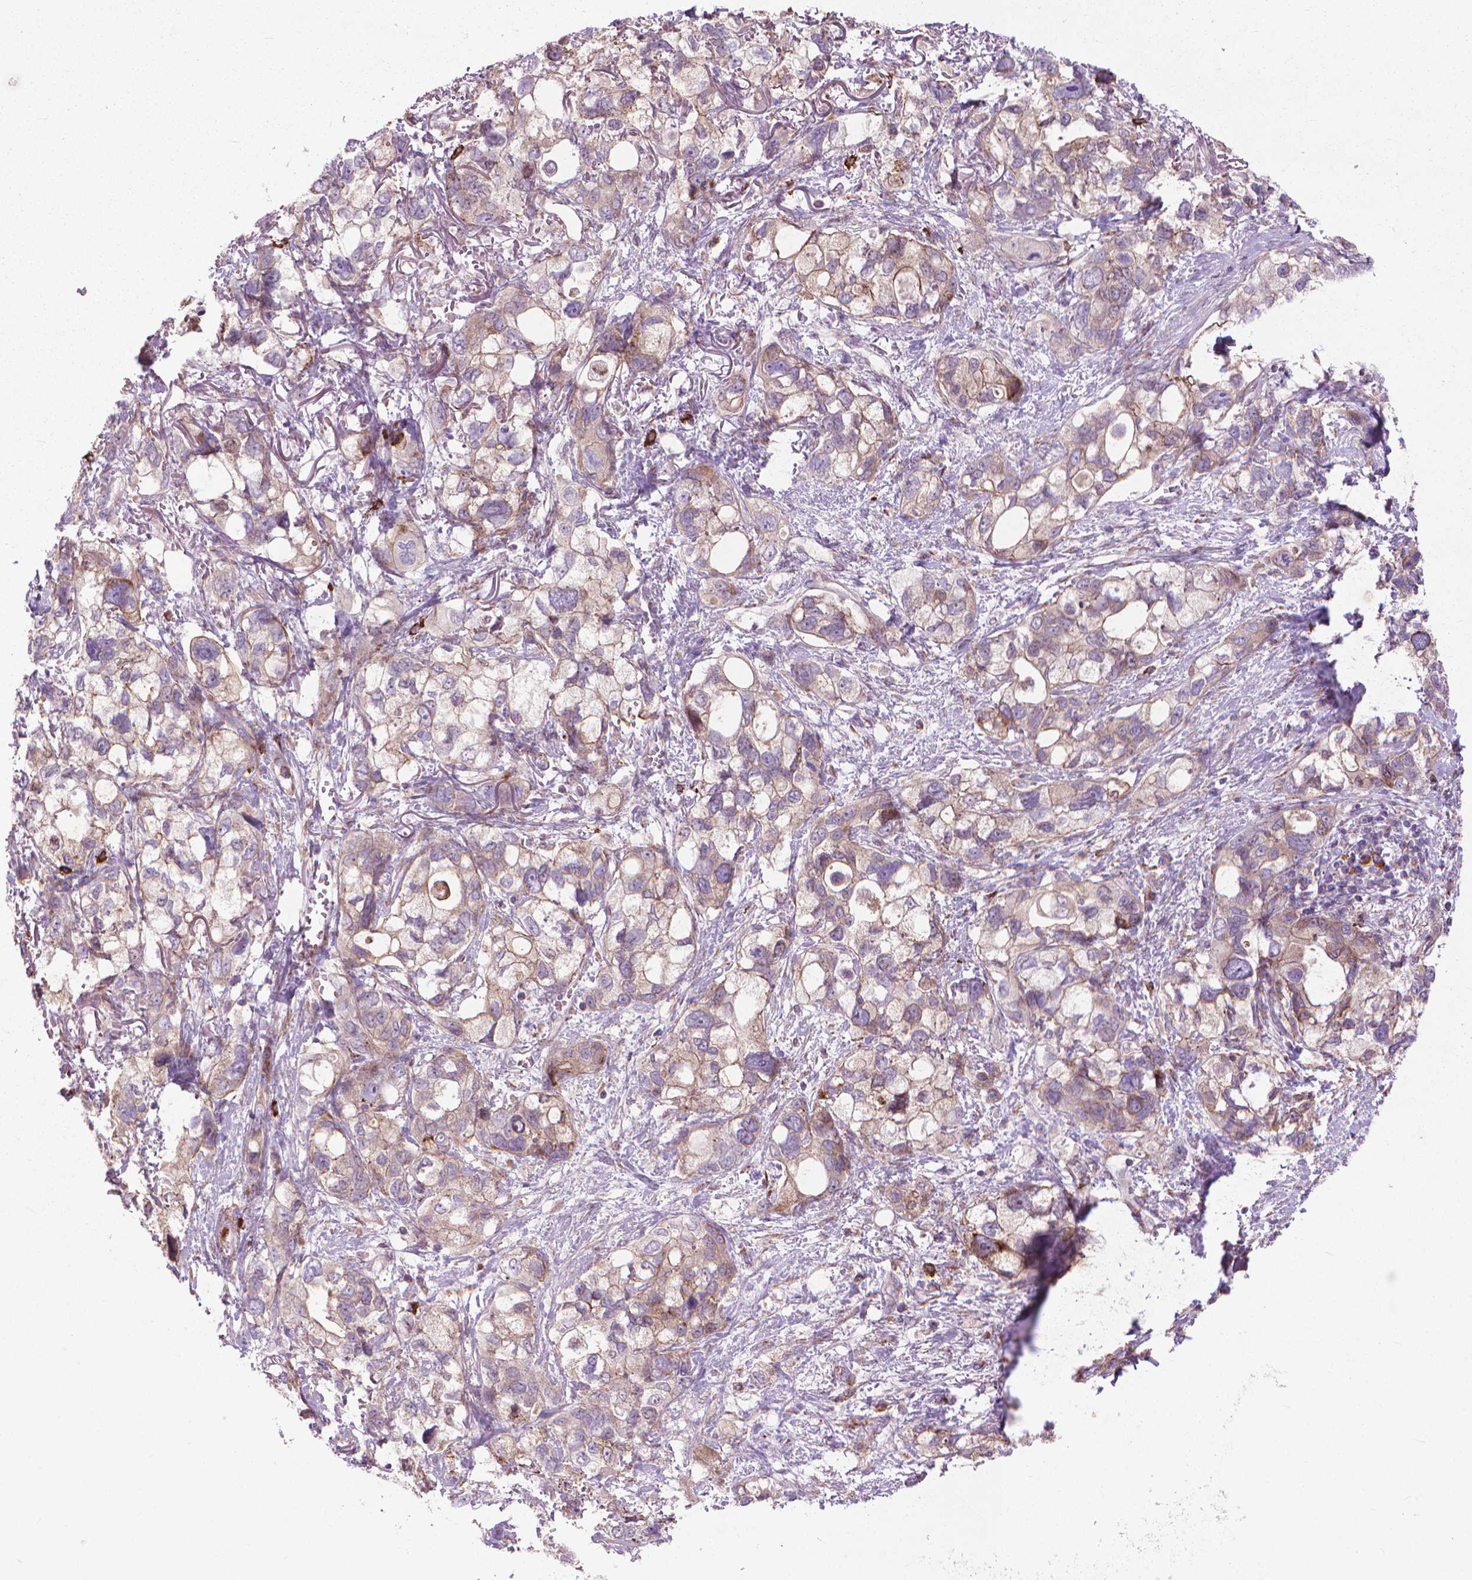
{"staining": {"intensity": "weak", "quantity": "25%-75%", "location": "cytoplasmic/membranous"}, "tissue": "stomach cancer", "cell_type": "Tumor cells", "image_type": "cancer", "snomed": [{"axis": "morphology", "description": "Adenocarcinoma, NOS"}, {"axis": "topography", "description": "Stomach, upper"}], "caption": "High-magnification brightfield microscopy of stomach cancer (adenocarcinoma) stained with DAB (brown) and counterstained with hematoxylin (blue). tumor cells exhibit weak cytoplasmic/membranous positivity is appreciated in approximately25%-75% of cells.", "gene": "MYH14", "patient": {"sex": "female", "age": 81}}